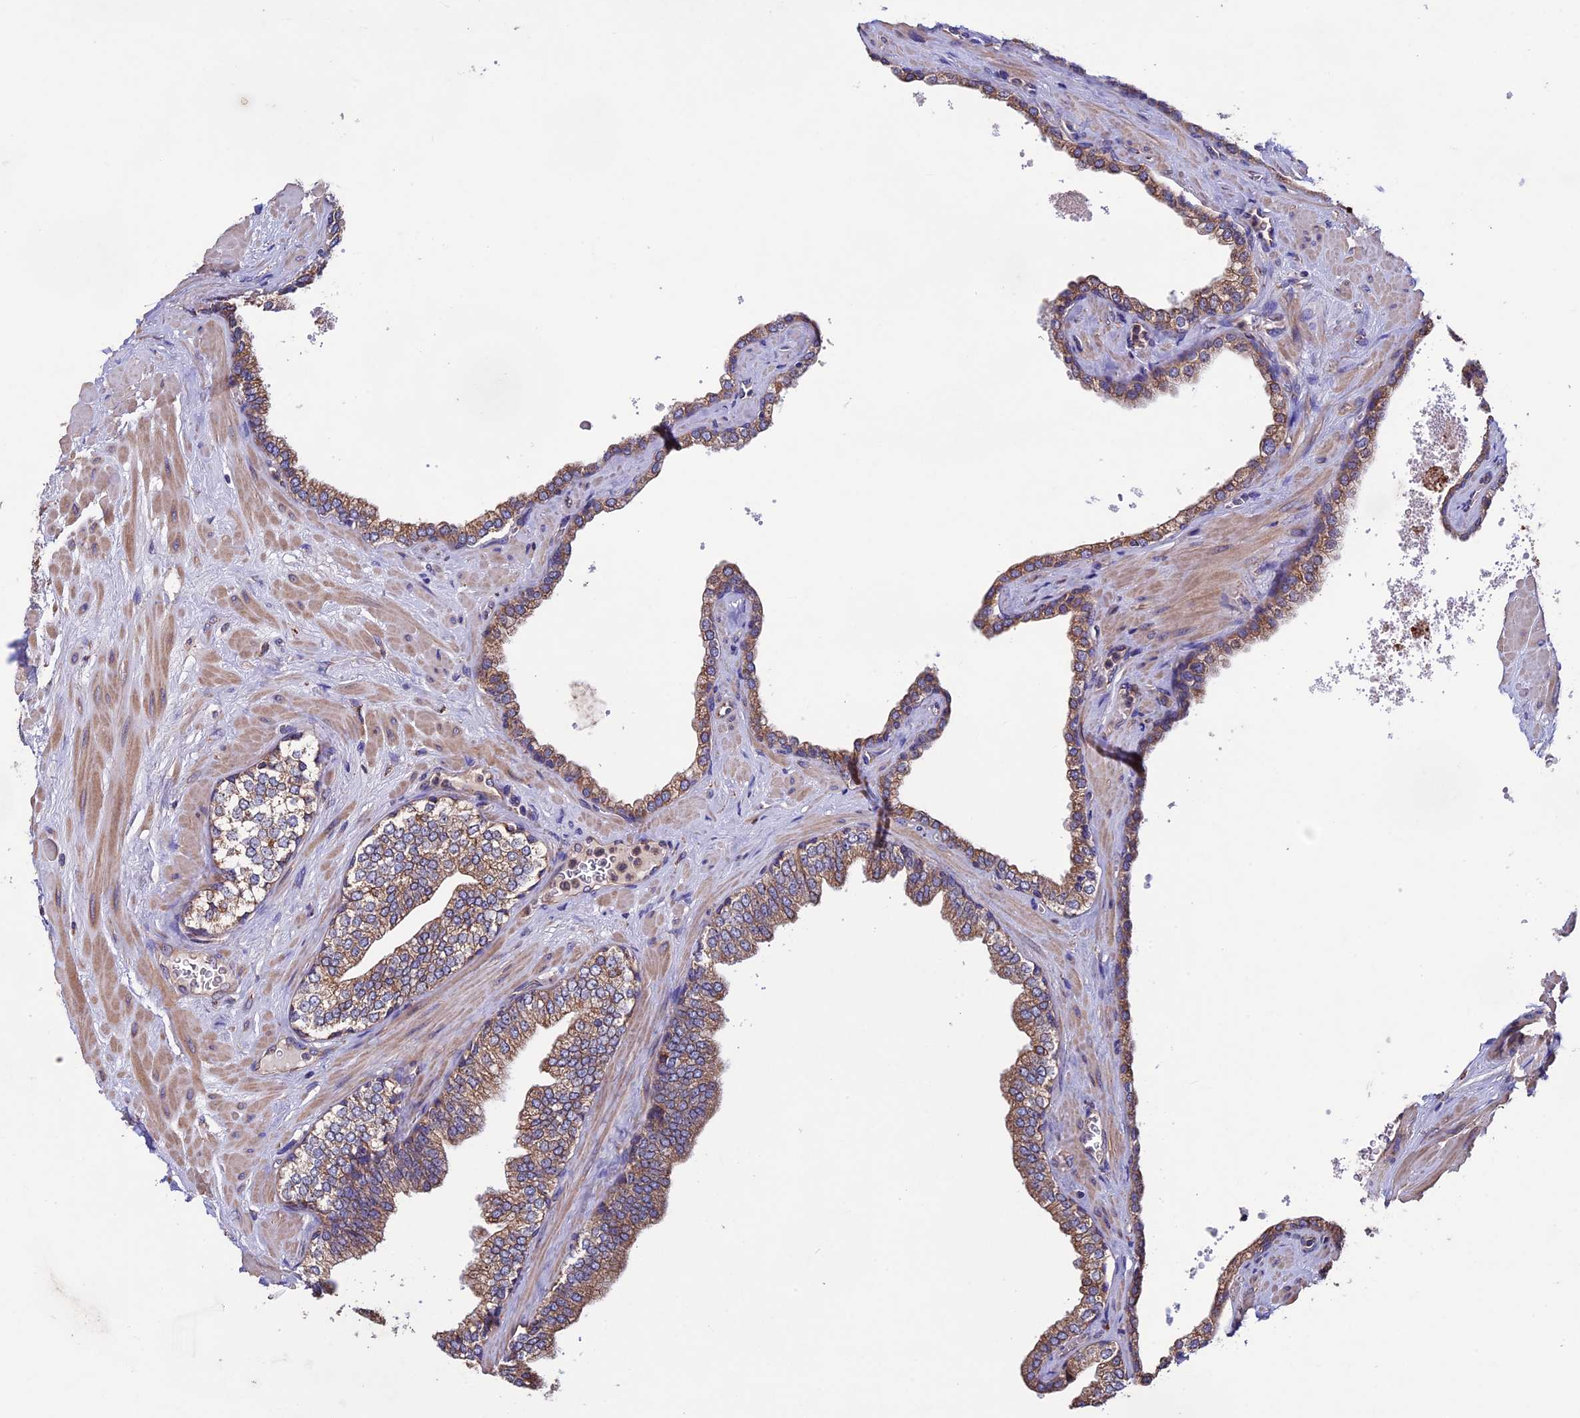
{"staining": {"intensity": "moderate", "quantity": ">75%", "location": "cytoplasmic/membranous"}, "tissue": "prostate", "cell_type": "Glandular cells", "image_type": "normal", "snomed": [{"axis": "morphology", "description": "Normal tissue, NOS"}, {"axis": "topography", "description": "Prostate"}], "caption": "Immunohistochemistry (IHC) micrograph of unremarkable human prostate stained for a protein (brown), which shows medium levels of moderate cytoplasmic/membranous expression in approximately >75% of glandular cells.", "gene": "BTBD3", "patient": {"sex": "male", "age": 60}}